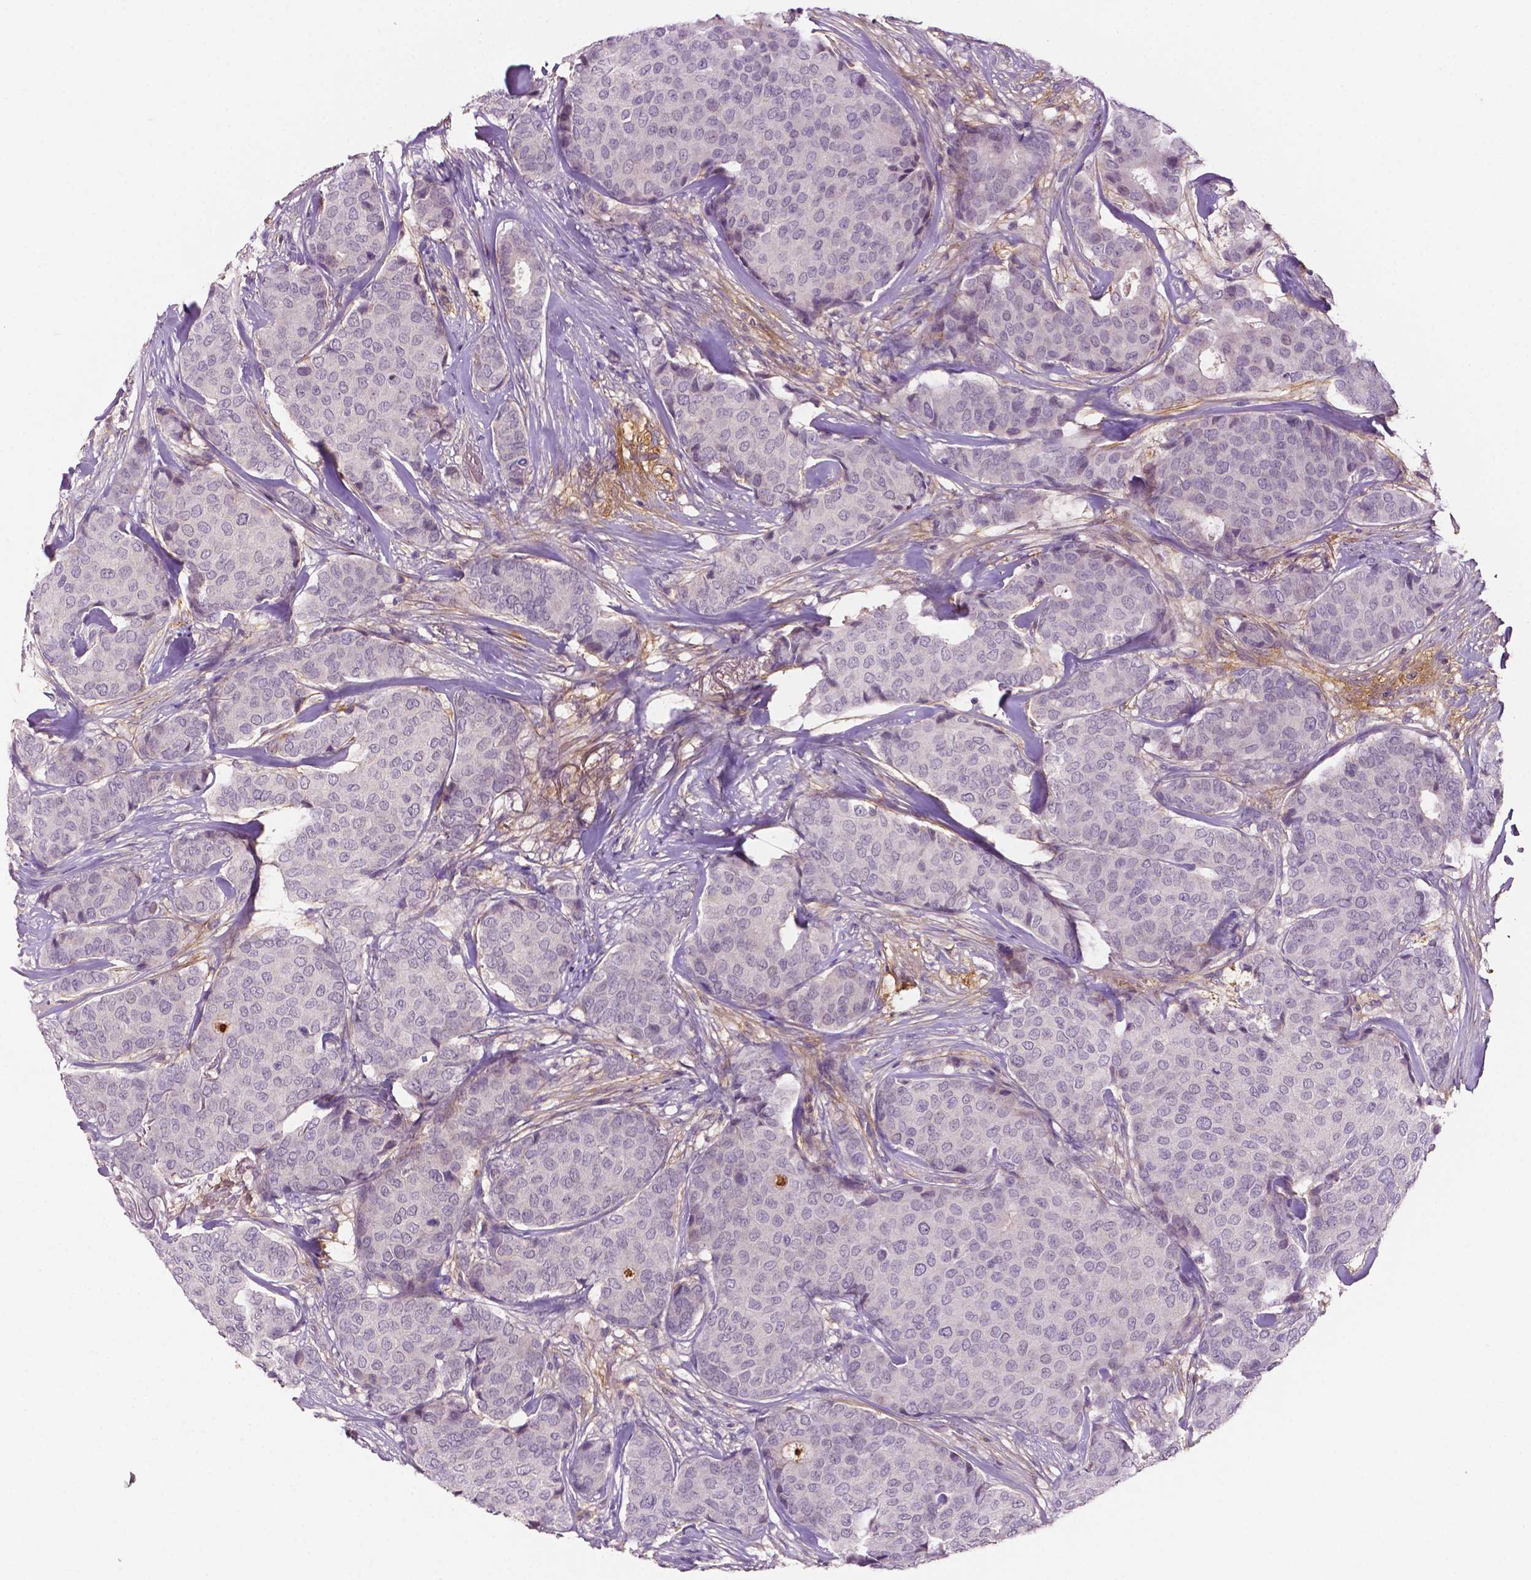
{"staining": {"intensity": "negative", "quantity": "none", "location": "none"}, "tissue": "breast cancer", "cell_type": "Tumor cells", "image_type": "cancer", "snomed": [{"axis": "morphology", "description": "Duct carcinoma"}, {"axis": "topography", "description": "Breast"}], "caption": "A photomicrograph of human breast cancer (infiltrating ductal carcinoma) is negative for staining in tumor cells.", "gene": "FBLN1", "patient": {"sex": "female", "age": 75}}